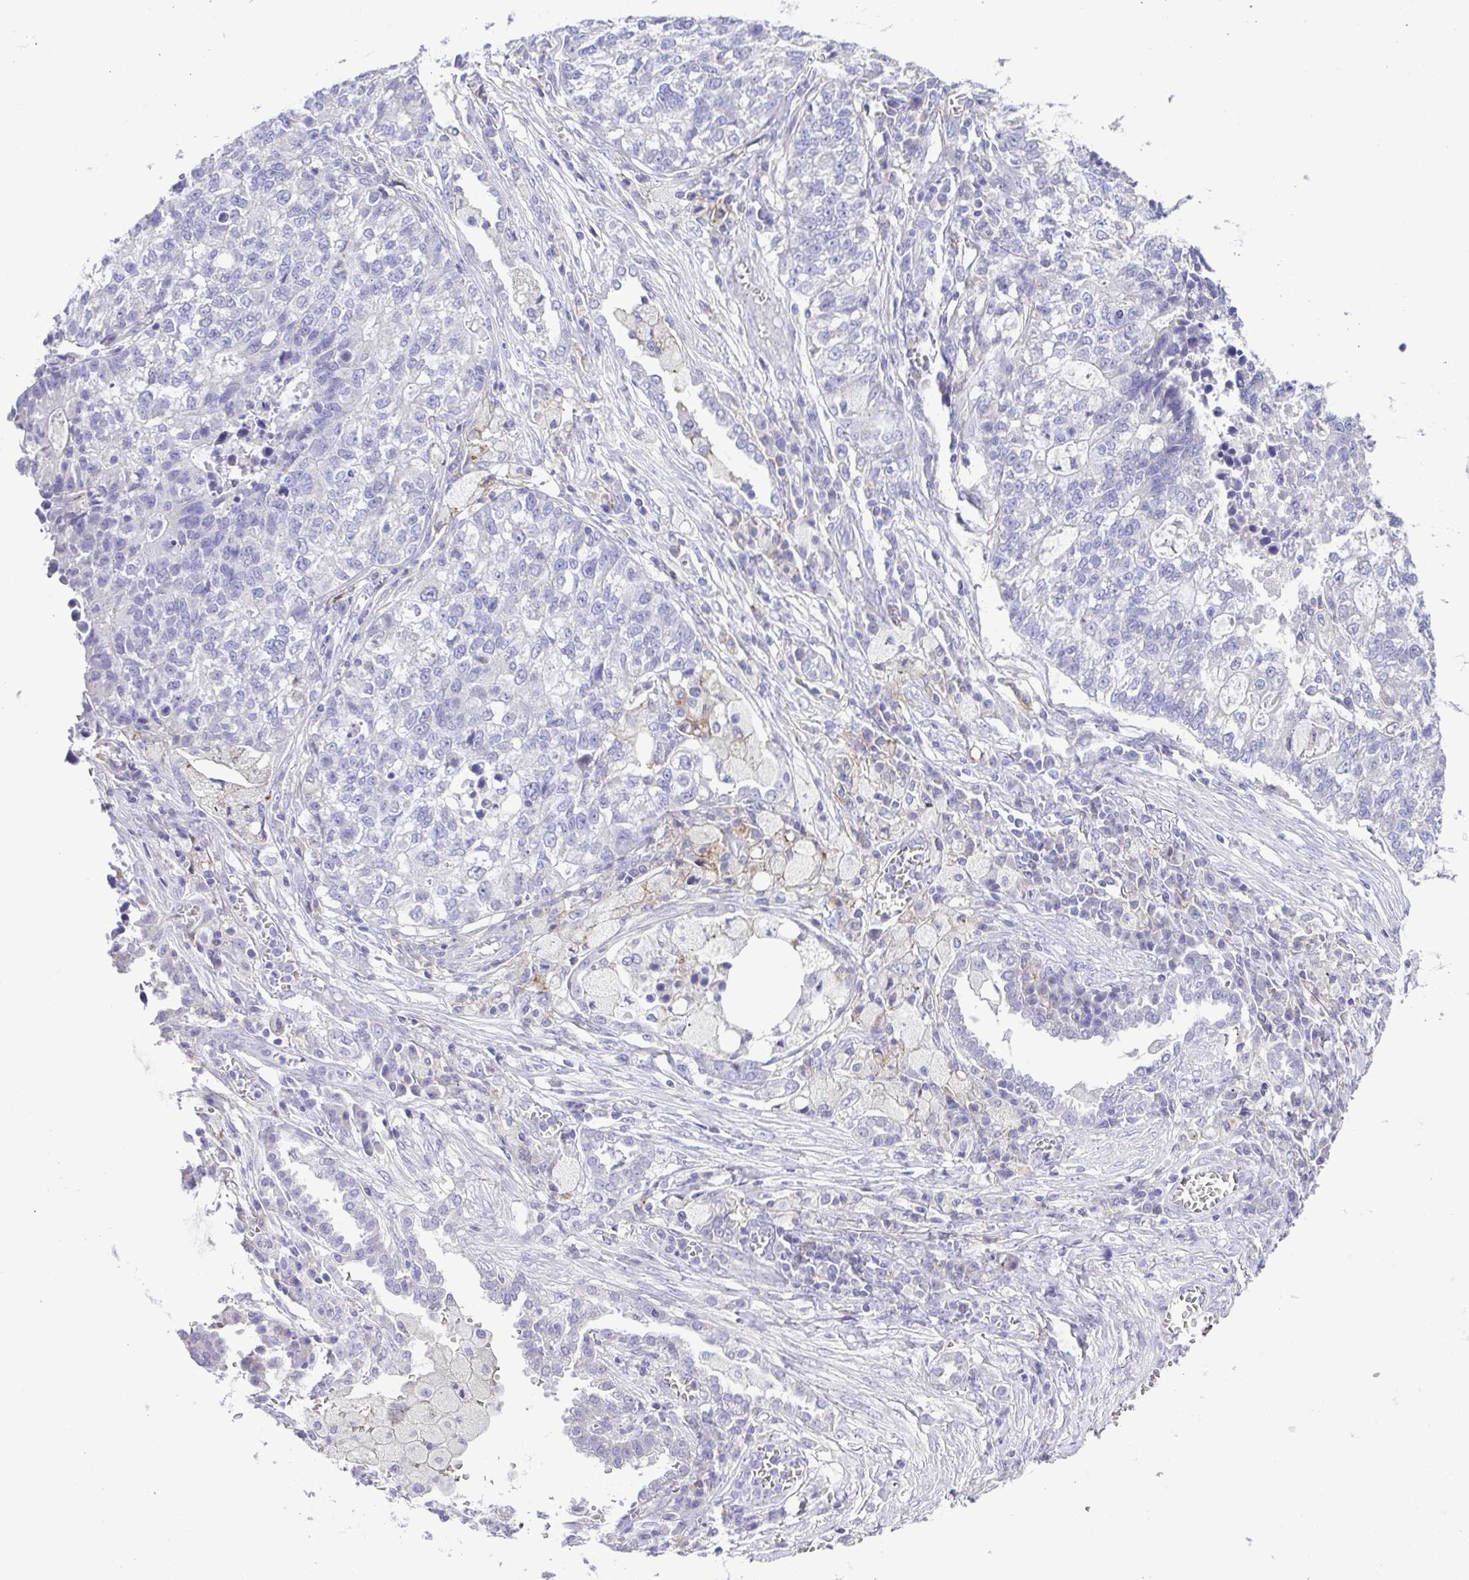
{"staining": {"intensity": "negative", "quantity": "none", "location": "none"}, "tissue": "lung cancer", "cell_type": "Tumor cells", "image_type": "cancer", "snomed": [{"axis": "morphology", "description": "Adenocarcinoma, NOS"}, {"axis": "topography", "description": "Lung"}], "caption": "The photomicrograph shows no staining of tumor cells in lung cancer.", "gene": "CD72", "patient": {"sex": "male", "age": 57}}